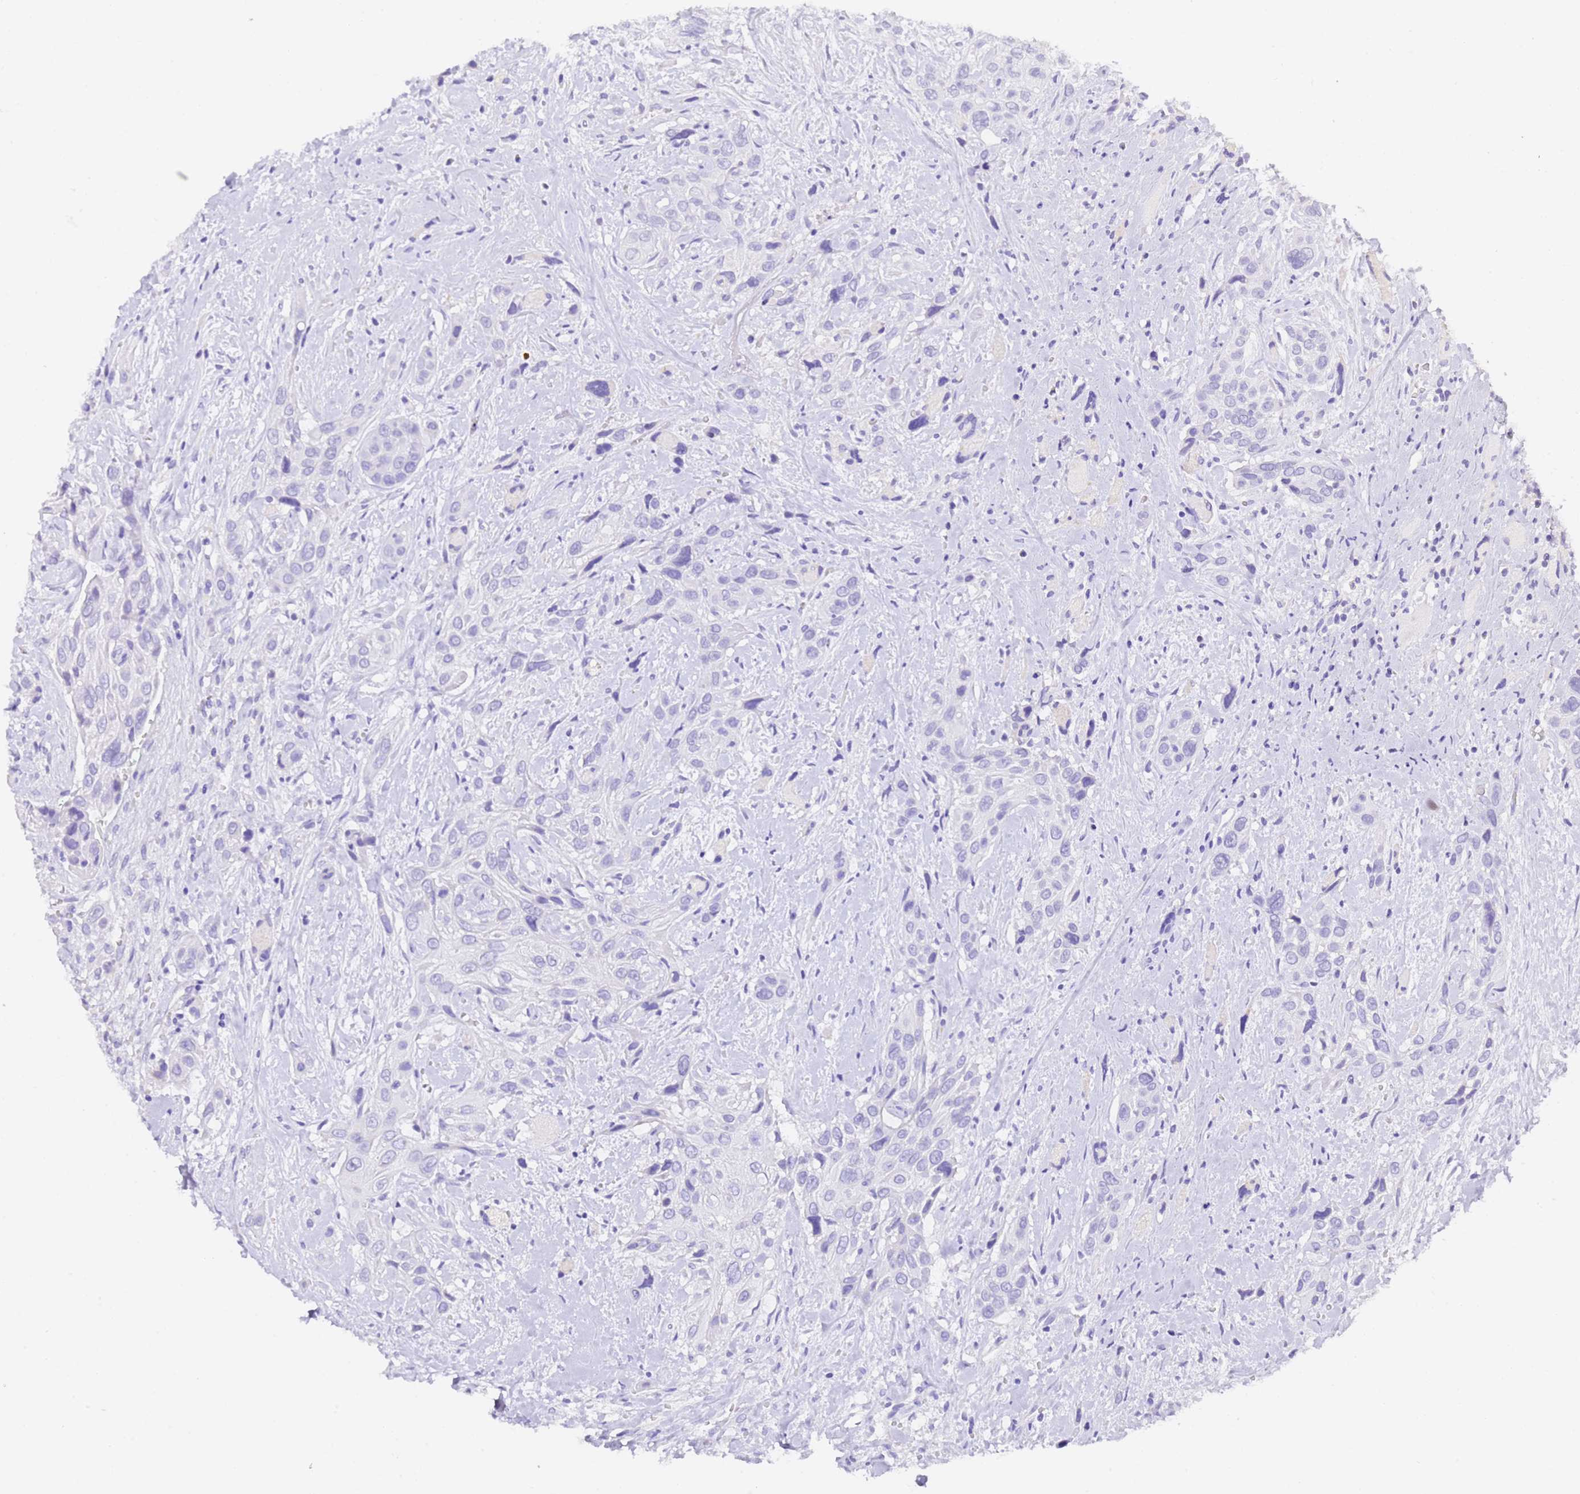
{"staining": {"intensity": "negative", "quantity": "none", "location": "none"}, "tissue": "head and neck cancer", "cell_type": "Tumor cells", "image_type": "cancer", "snomed": [{"axis": "morphology", "description": "Squamous cell carcinoma, NOS"}, {"axis": "topography", "description": "Head-Neck"}], "caption": "Tumor cells show no significant protein positivity in head and neck squamous cell carcinoma. (DAB (3,3'-diaminobenzidine) IHC, high magnification).", "gene": "GABRA1", "patient": {"sex": "male", "age": 81}}